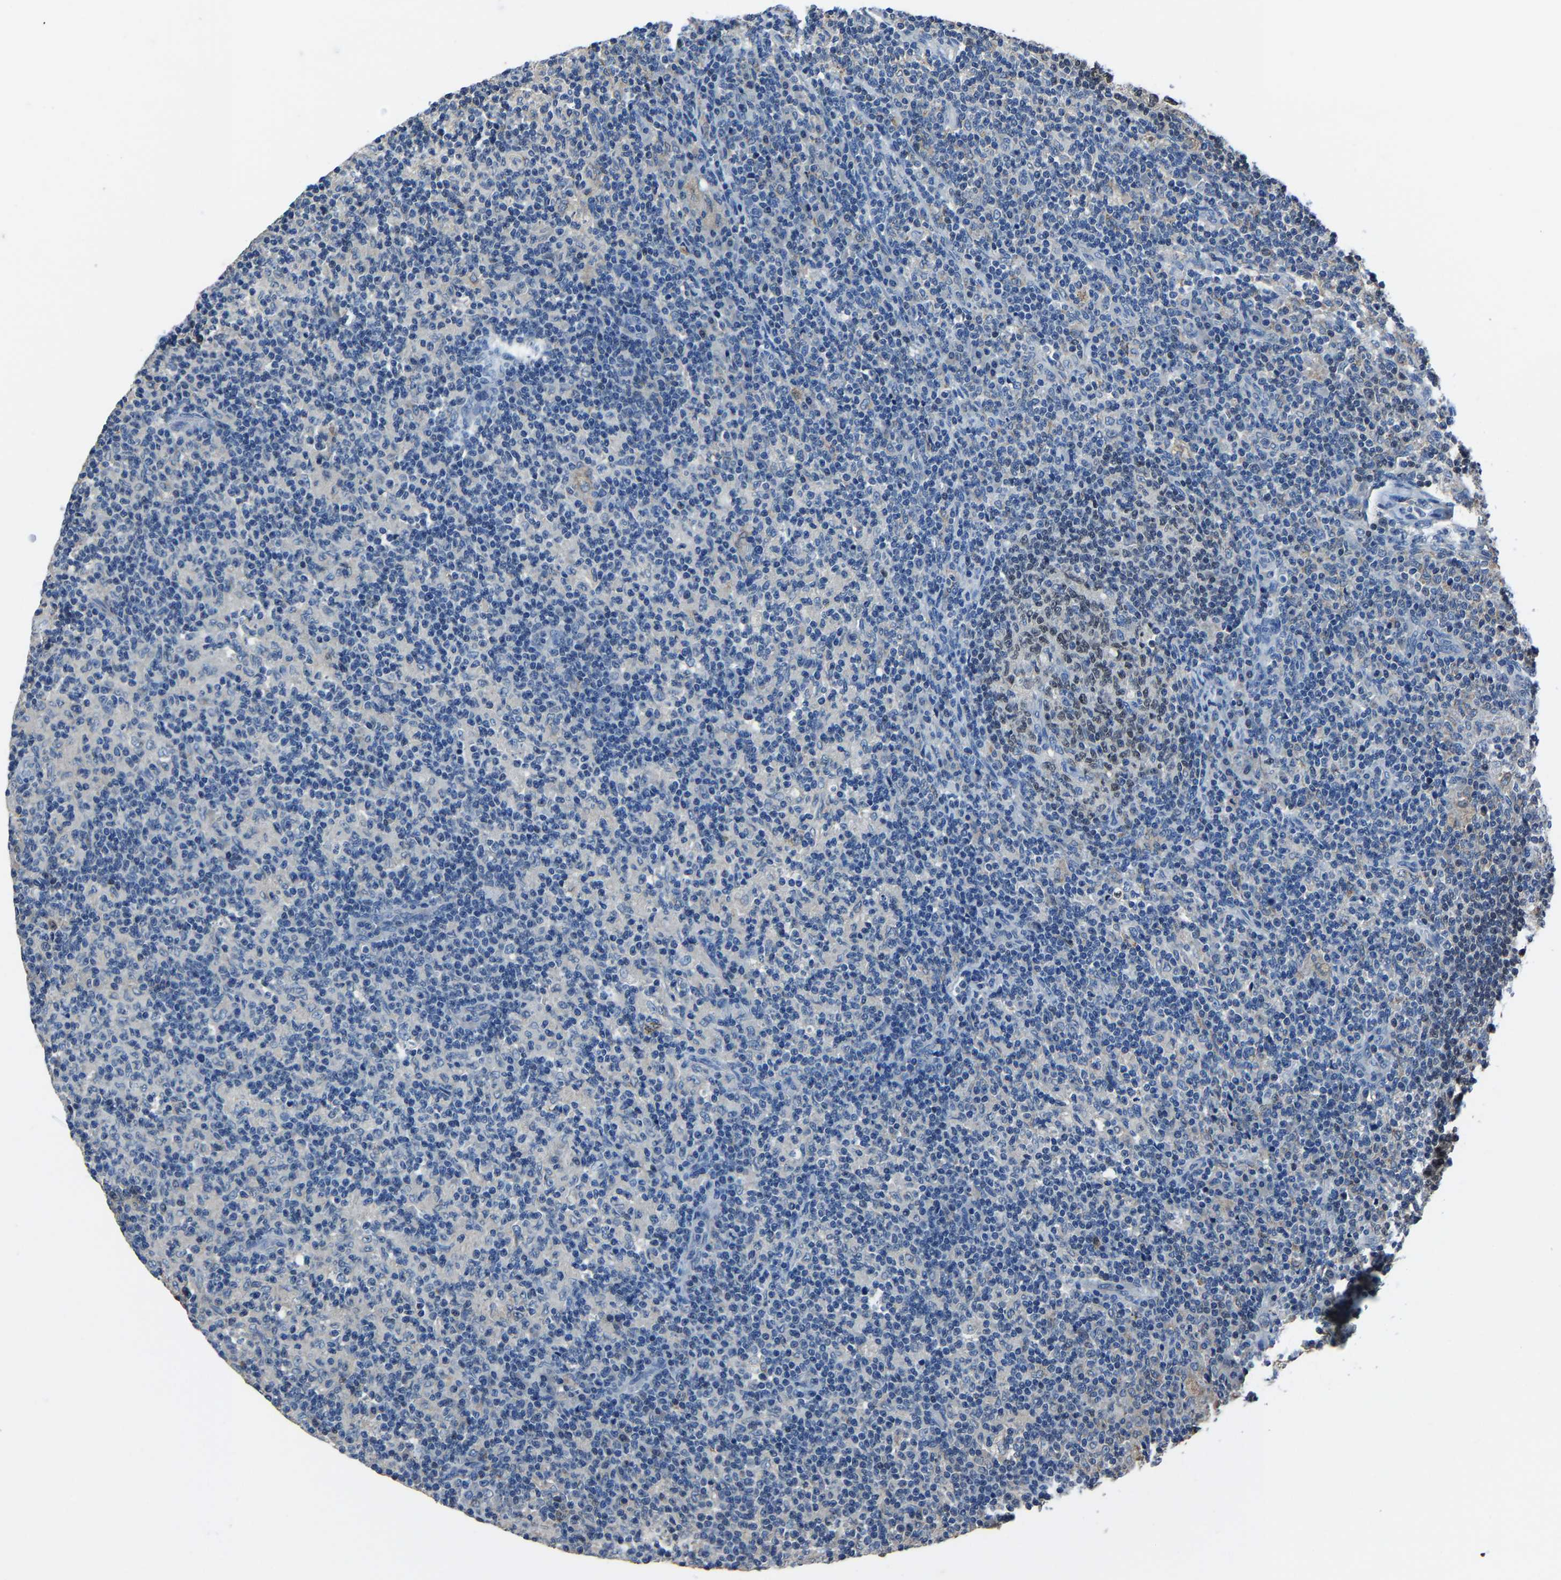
{"staining": {"intensity": "weak", "quantity": ">75%", "location": "nuclear"}, "tissue": "lymph node", "cell_type": "Germinal center cells", "image_type": "normal", "snomed": [{"axis": "morphology", "description": "Normal tissue, NOS"}, {"axis": "morphology", "description": "Inflammation, NOS"}, {"axis": "topography", "description": "Lymph node"}], "caption": "This photomicrograph shows normal lymph node stained with immunohistochemistry to label a protein in brown. The nuclear of germinal center cells show weak positivity for the protein. Nuclei are counter-stained blue.", "gene": "STRBP", "patient": {"sex": "male", "age": 55}}